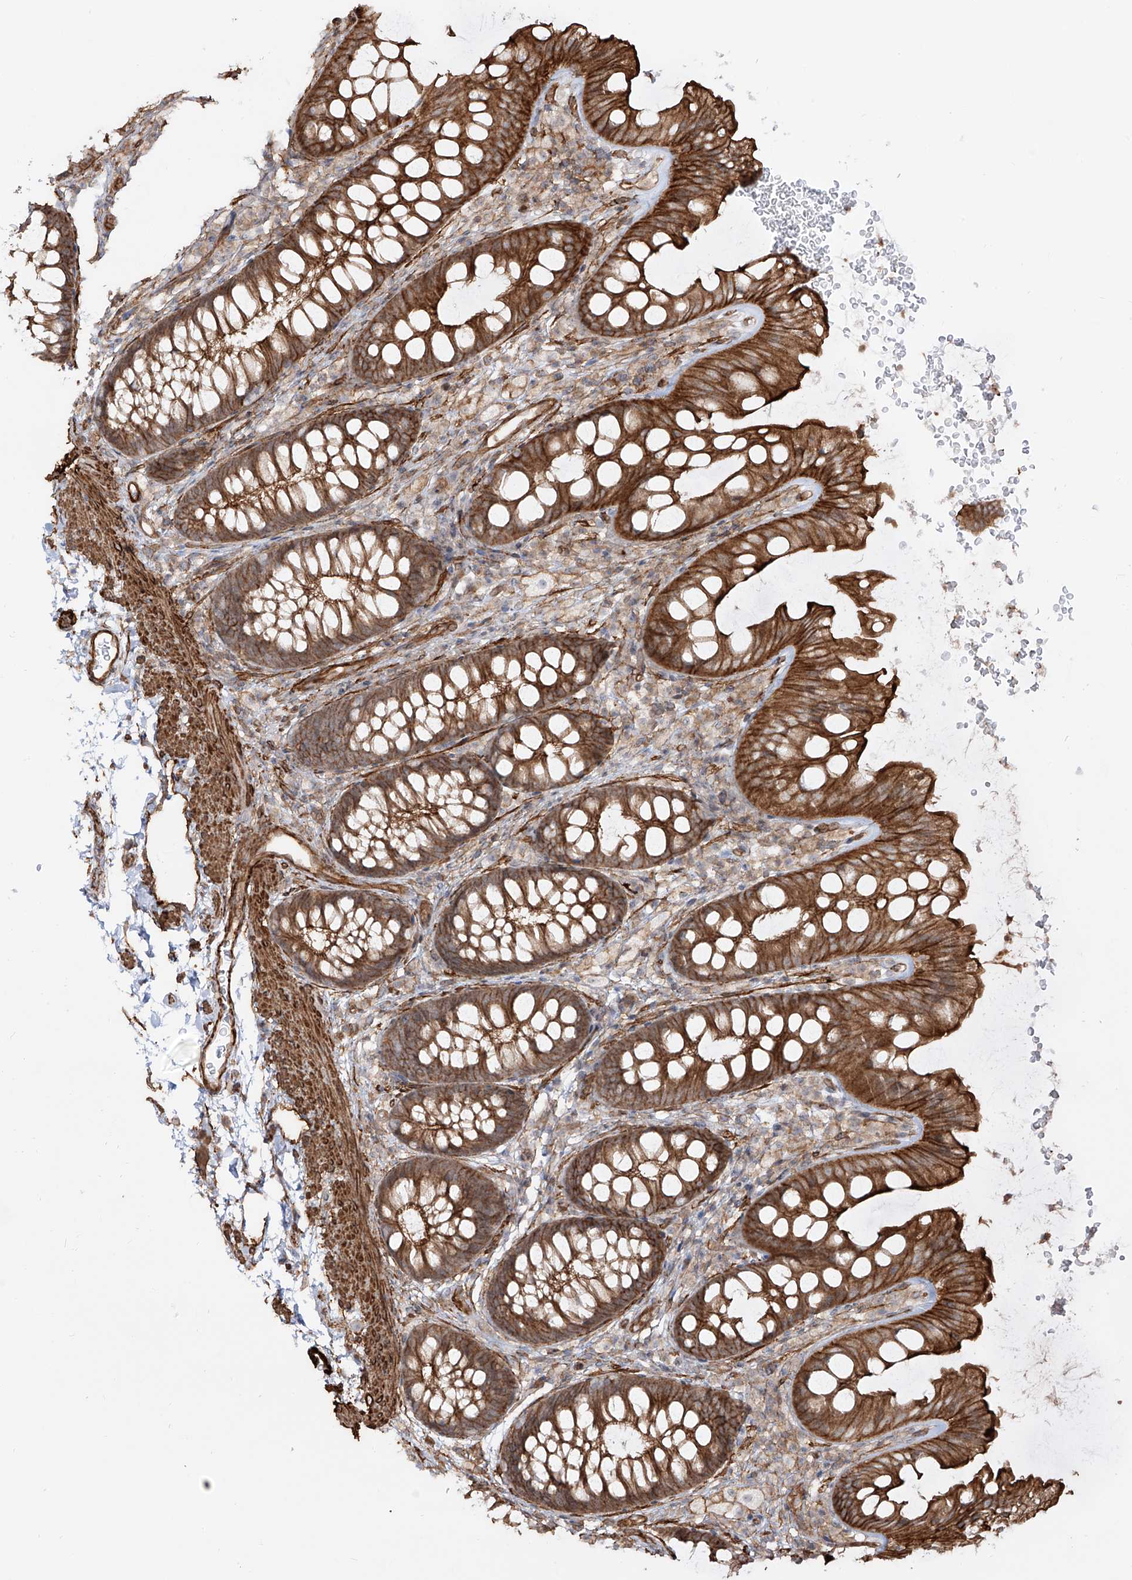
{"staining": {"intensity": "strong", "quantity": ">75%", "location": "cytoplasmic/membranous"}, "tissue": "colon", "cell_type": "Endothelial cells", "image_type": "normal", "snomed": [{"axis": "morphology", "description": "Normal tissue, NOS"}, {"axis": "topography", "description": "Colon"}], "caption": "Brown immunohistochemical staining in benign human colon demonstrates strong cytoplasmic/membranous staining in about >75% of endothelial cells. (Brightfield microscopy of DAB IHC at high magnification).", "gene": "ZNF180", "patient": {"sex": "female", "age": 62}}